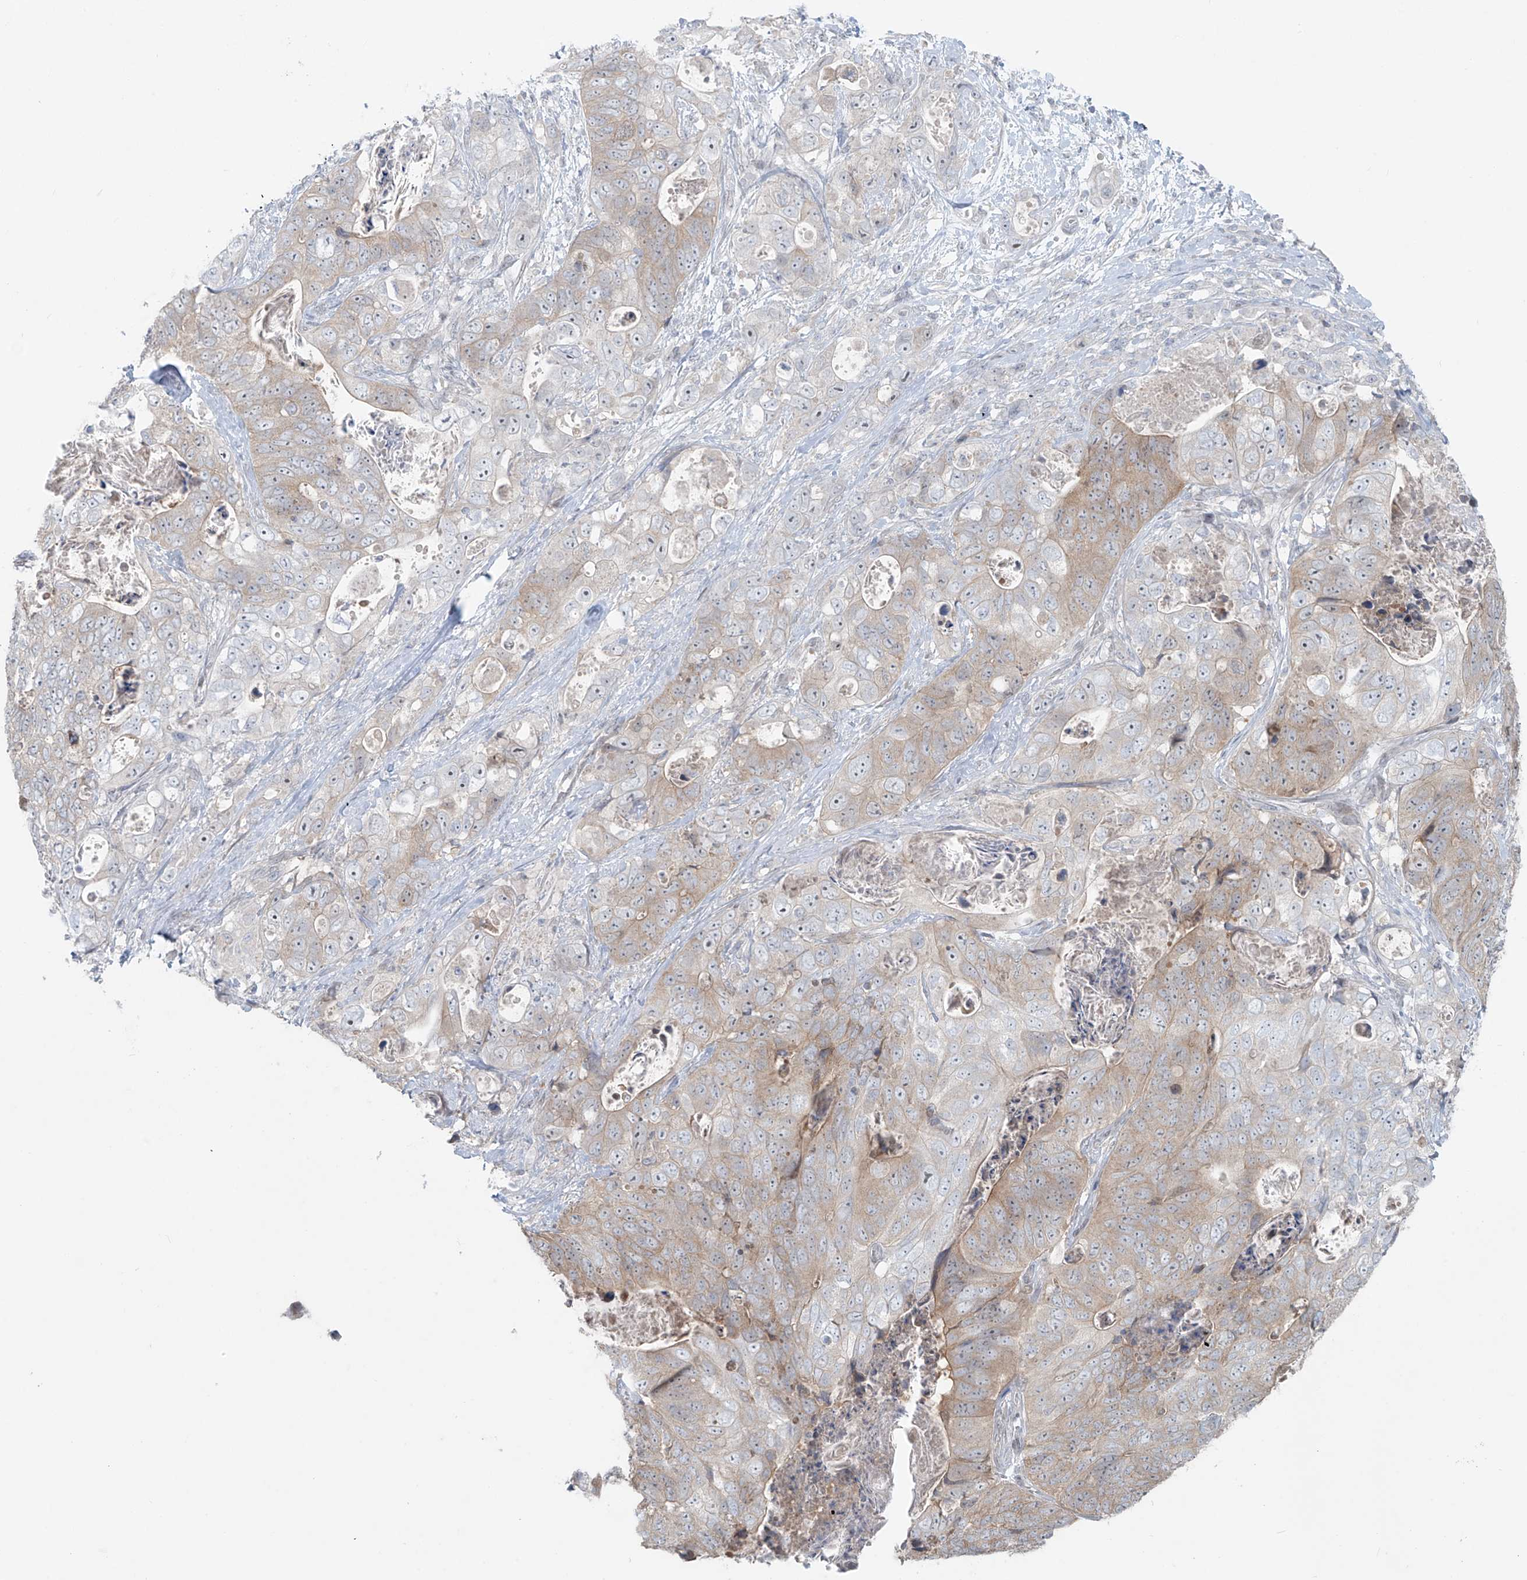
{"staining": {"intensity": "moderate", "quantity": "<25%", "location": "cytoplasmic/membranous"}, "tissue": "stomach cancer", "cell_type": "Tumor cells", "image_type": "cancer", "snomed": [{"axis": "morphology", "description": "Adenocarcinoma, NOS"}, {"axis": "topography", "description": "Stomach"}], "caption": "Protein analysis of stomach adenocarcinoma tissue exhibits moderate cytoplasmic/membranous expression in about <25% of tumor cells.", "gene": "PPAT", "patient": {"sex": "female", "age": 89}}